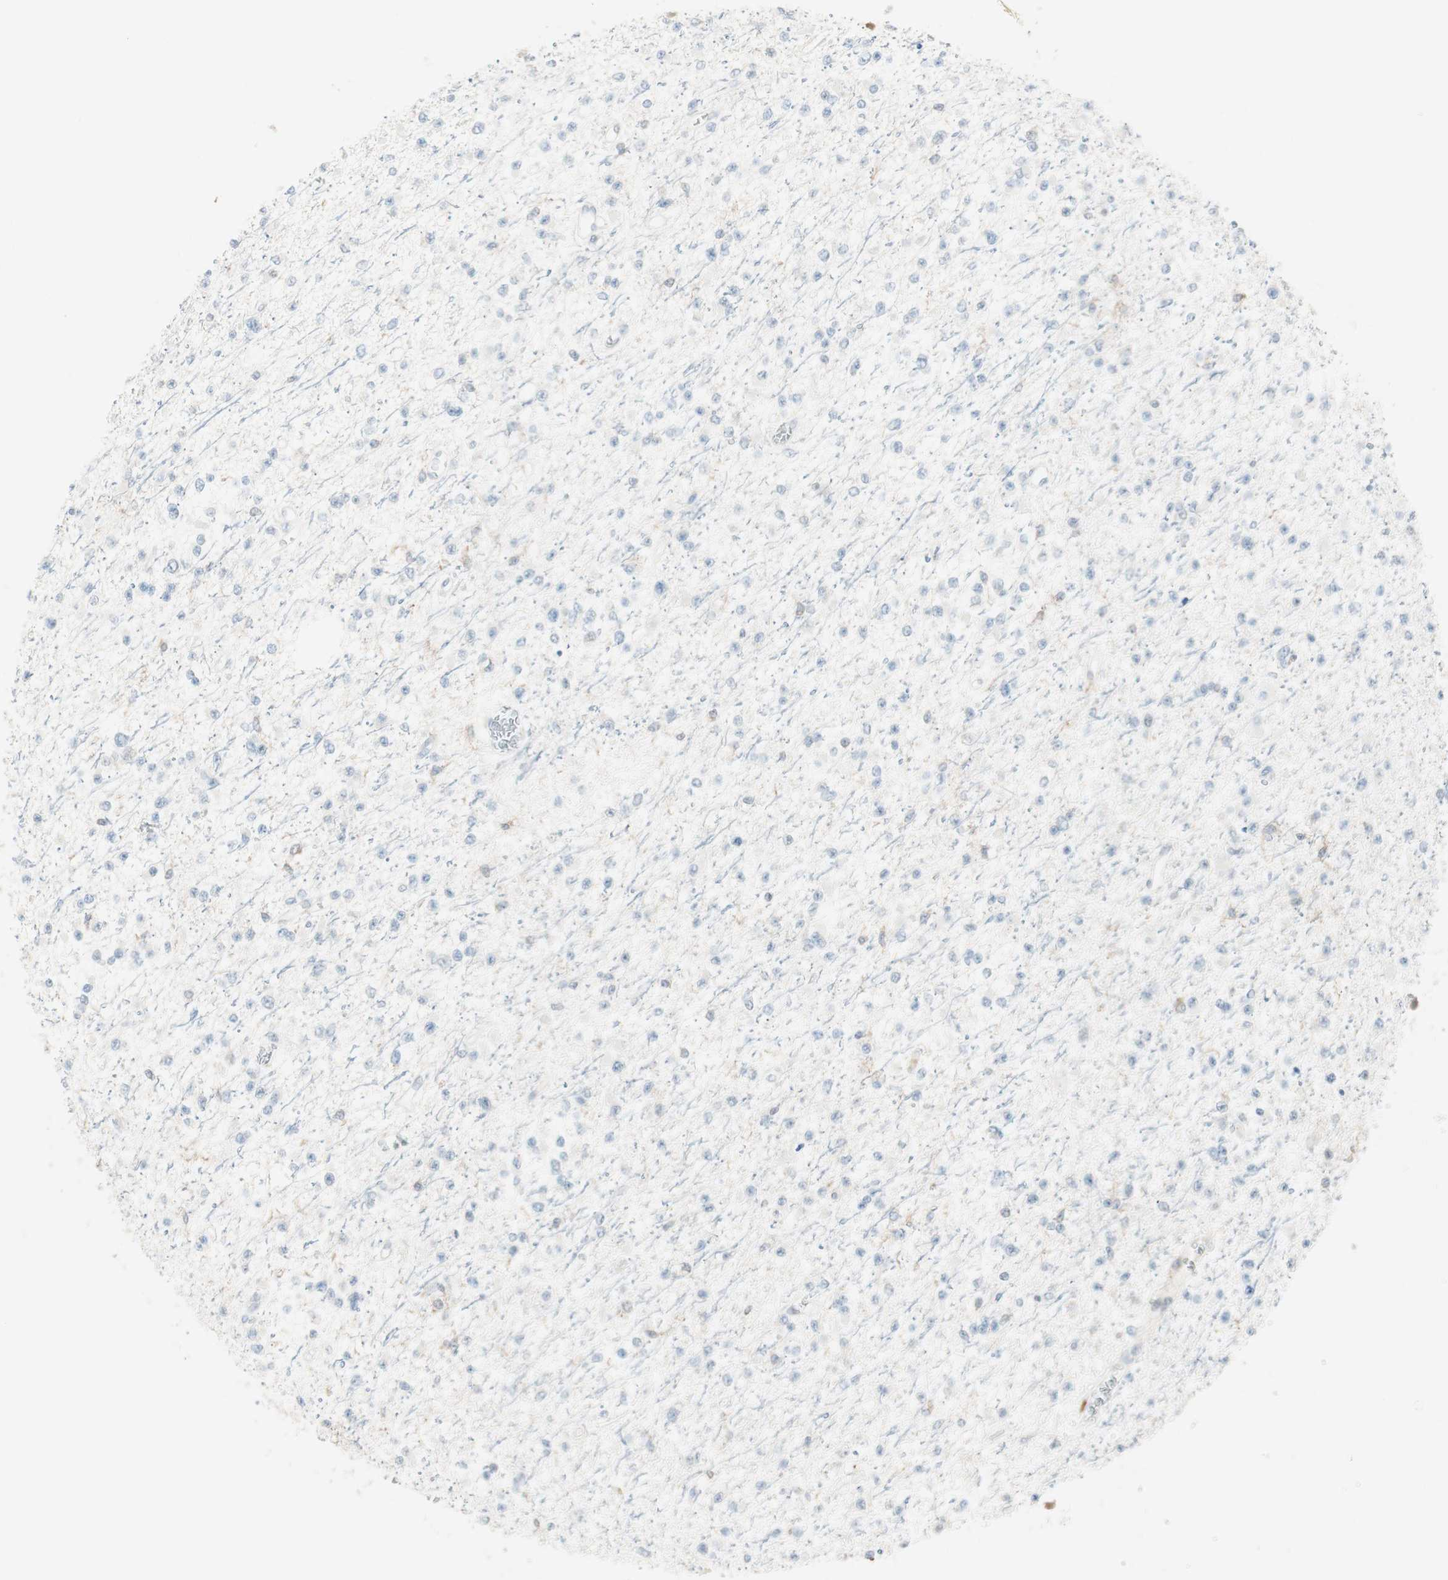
{"staining": {"intensity": "negative", "quantity": "none", "location": "none"}, "tissue": "glioma", "cell_type": "Tumor cells", "image_type": "cancer", "snomed": [{"axis": "morphology", "description": "Glioma, malignant, Low grade"}, {"axis": "topography", "description": "Brain"}], "caption": "DAB (3,3'-diaminobenzidine) immunohistochemical staining of human glioma reveals no significant staining in tumor cells. (Brightfield microscopy of DAB (3,3'-diaminobenzidine) IHC at high magnification).", "gene": "HPGD", "patient": {"sex": "female", "age": 22}}